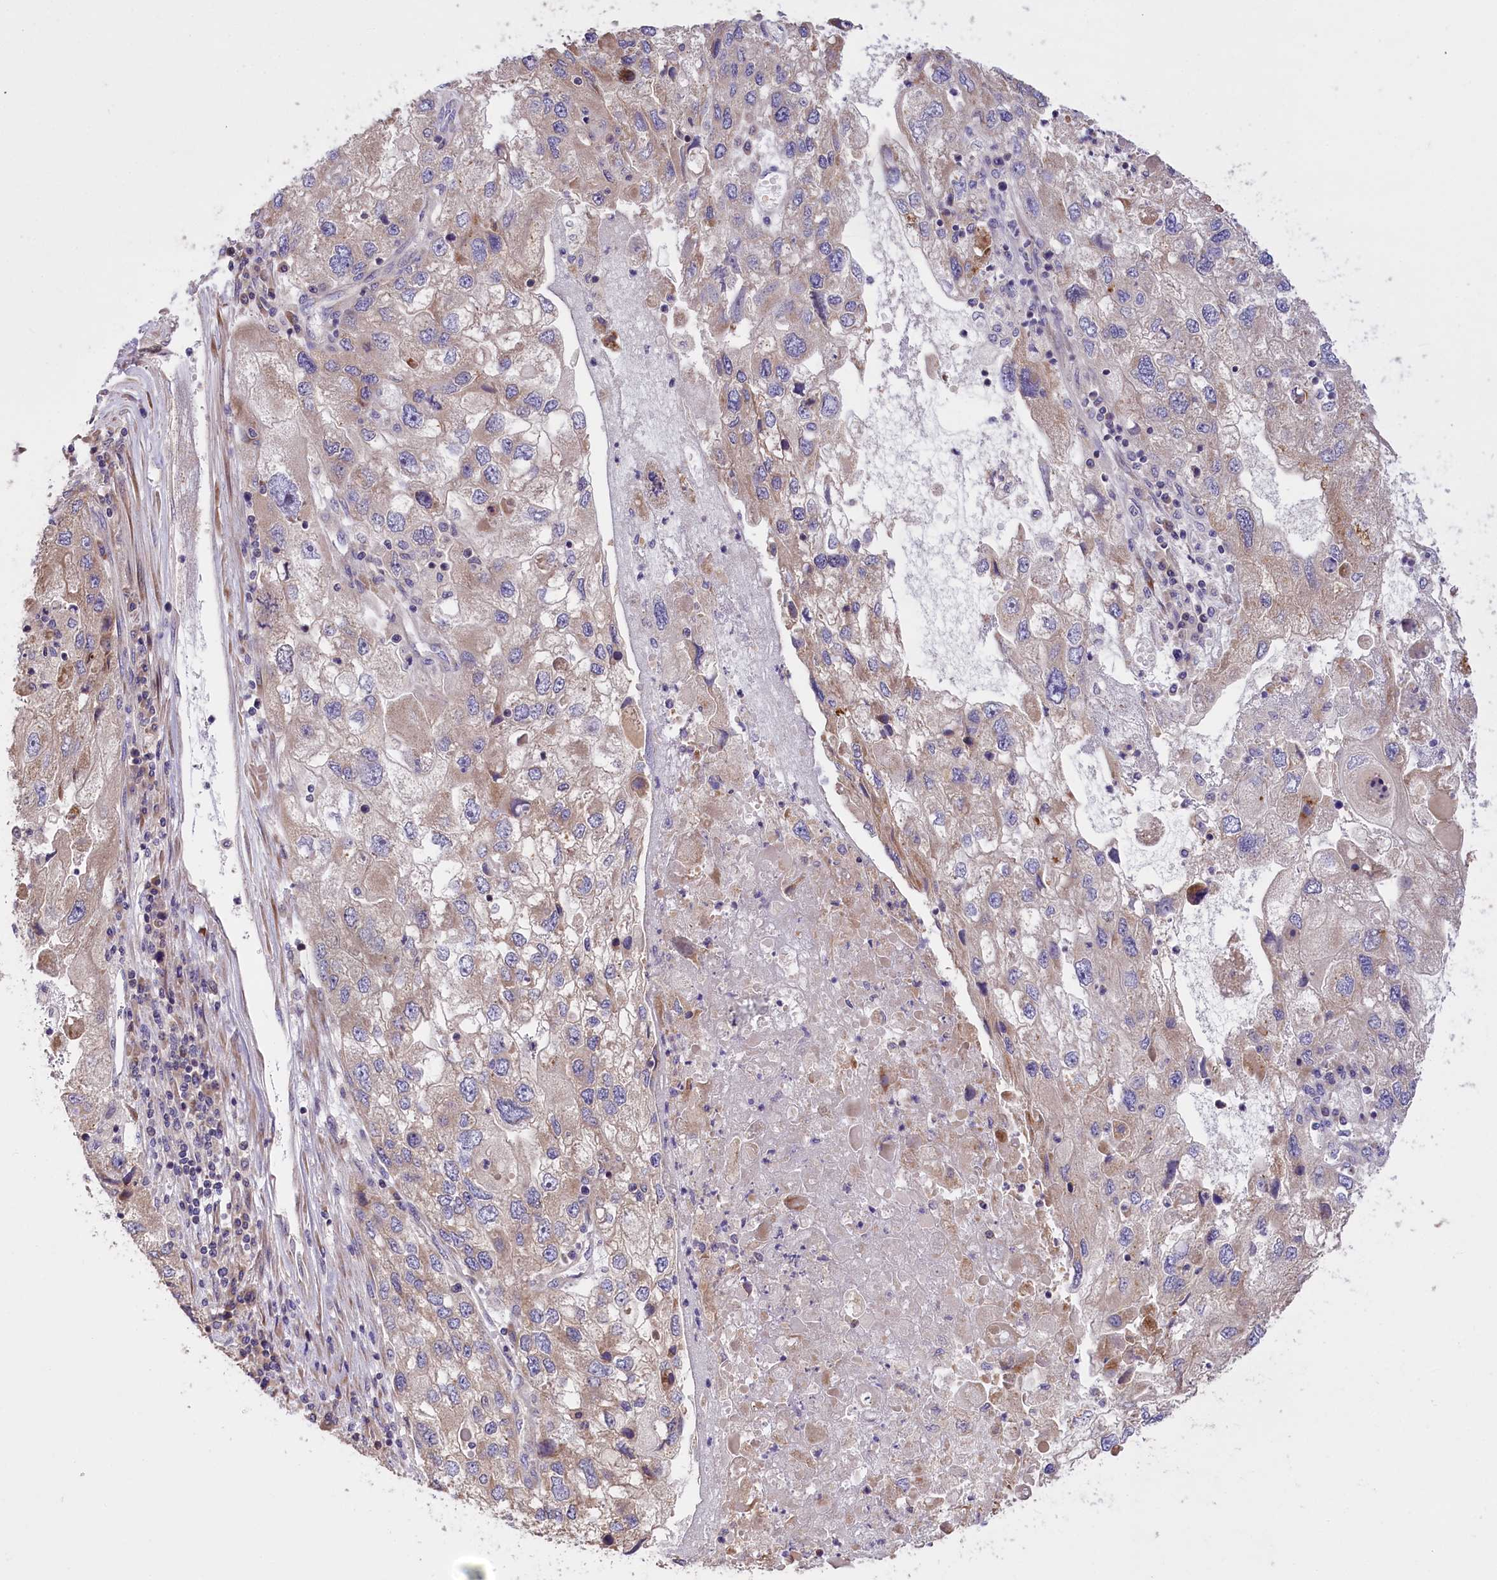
{"staining": {"intensity": "weak", "quantity": "25%-75%", "location": "cytoplasmic/membranous"}, "tissue": "endometrial cancer", "cell_type": "Tumor cells", "image_type": "cancer", "snomed": [{"axis": "morphology", "description": "Adenocarcinoma, NOS"}, {"axis": "topography", "description": "Endometrium"}], "caption": "Adenocarcinoma (endometrial) was stained to show a protein in brown. There is low levels of weak cytoplasmic/membranous expression in about 25%-75% of tumor cells.", "gene": "PBLD", "patient": {"sex": "female", "age": 49}}